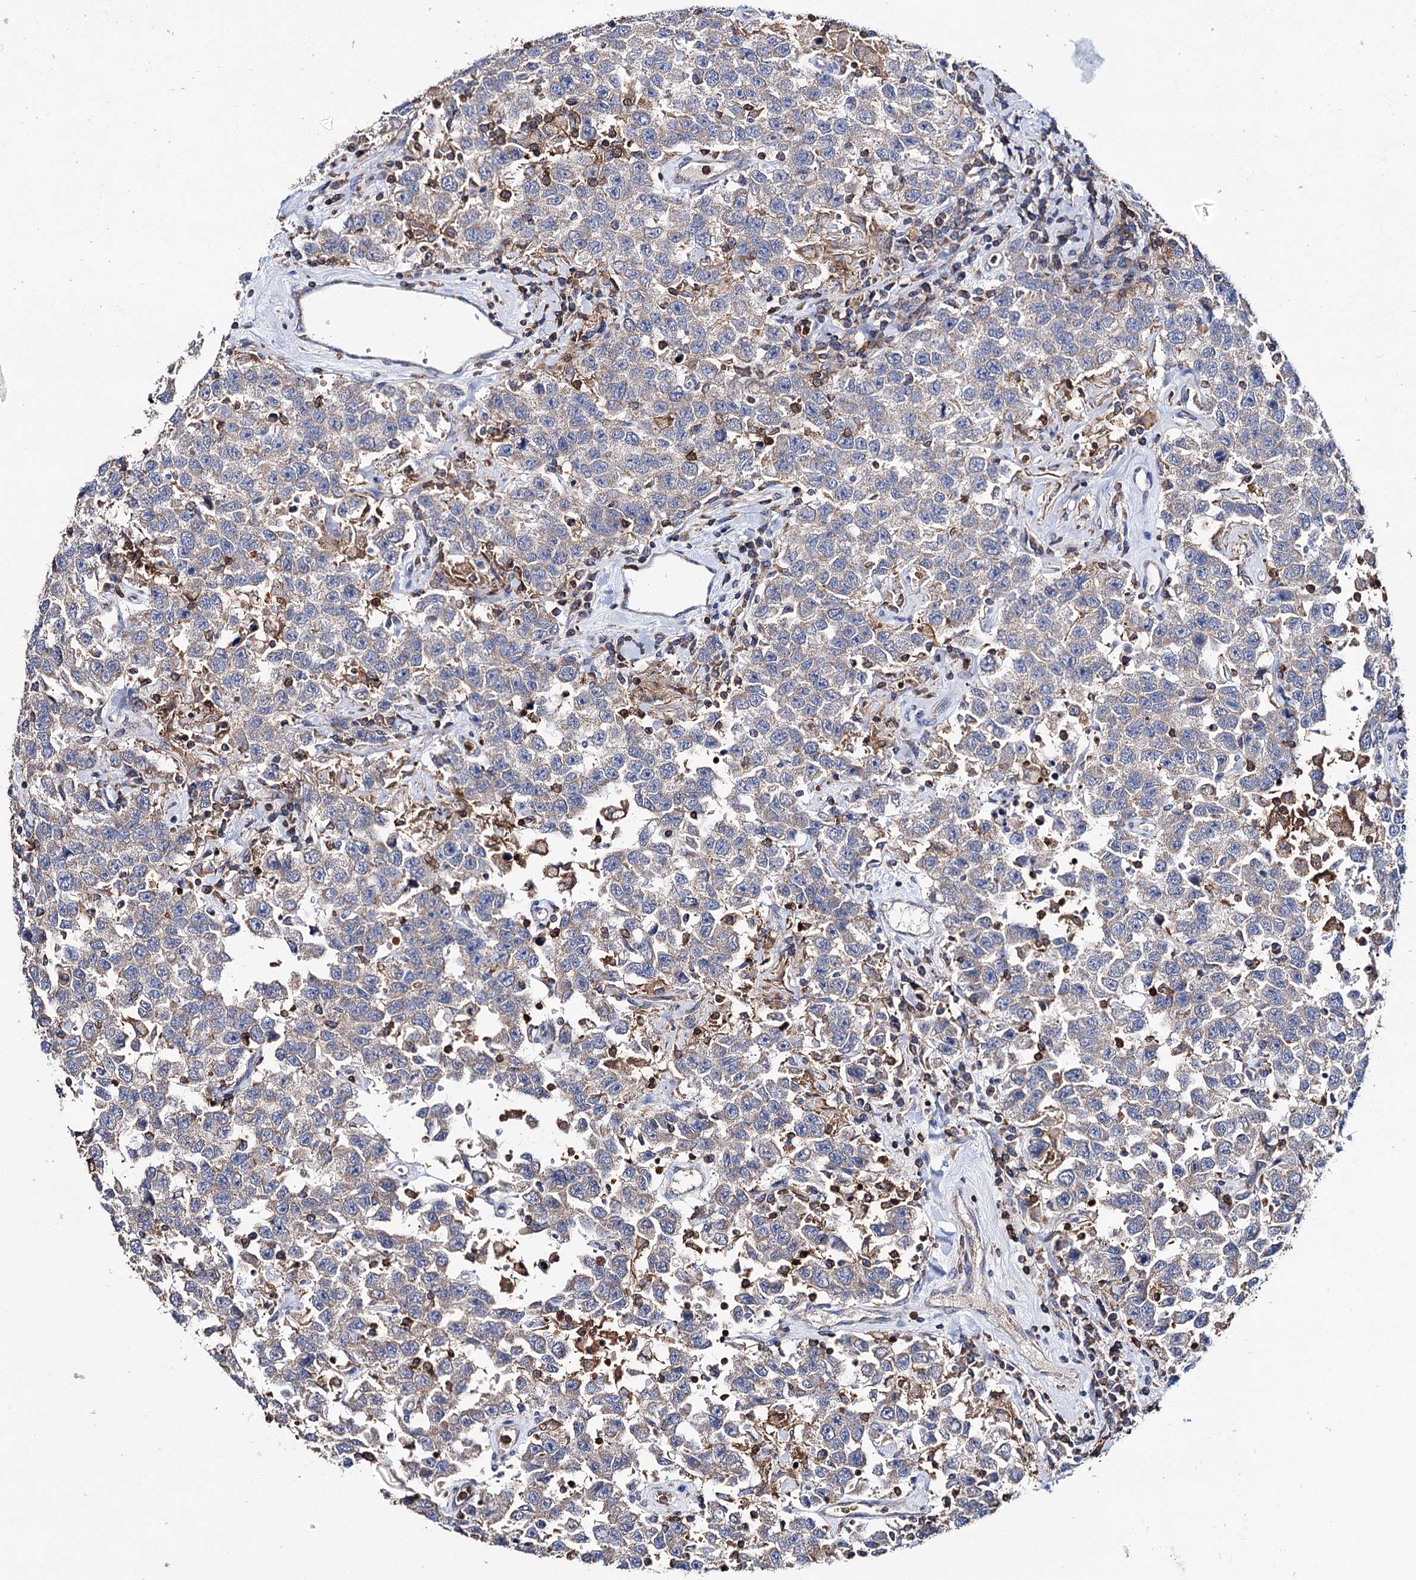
{"staining": {"intensity": "negative", "quantity": "none", "location": "none"}, "tissue": "testis cancer", "cell_type": "Tumor cells", "image_type": "cancer", "snomed": [{"axis": "morphology", "description": "Seminoma, NOS"}, {"axis": "topography", "description": "Testis"}], "caption": "Immunohistochemical staining of human testis cancer (seminoma) shows no significant staining in tumor cells.", "gene": "UBASH3B", "patient": {"sex": "male", "age": 41}}